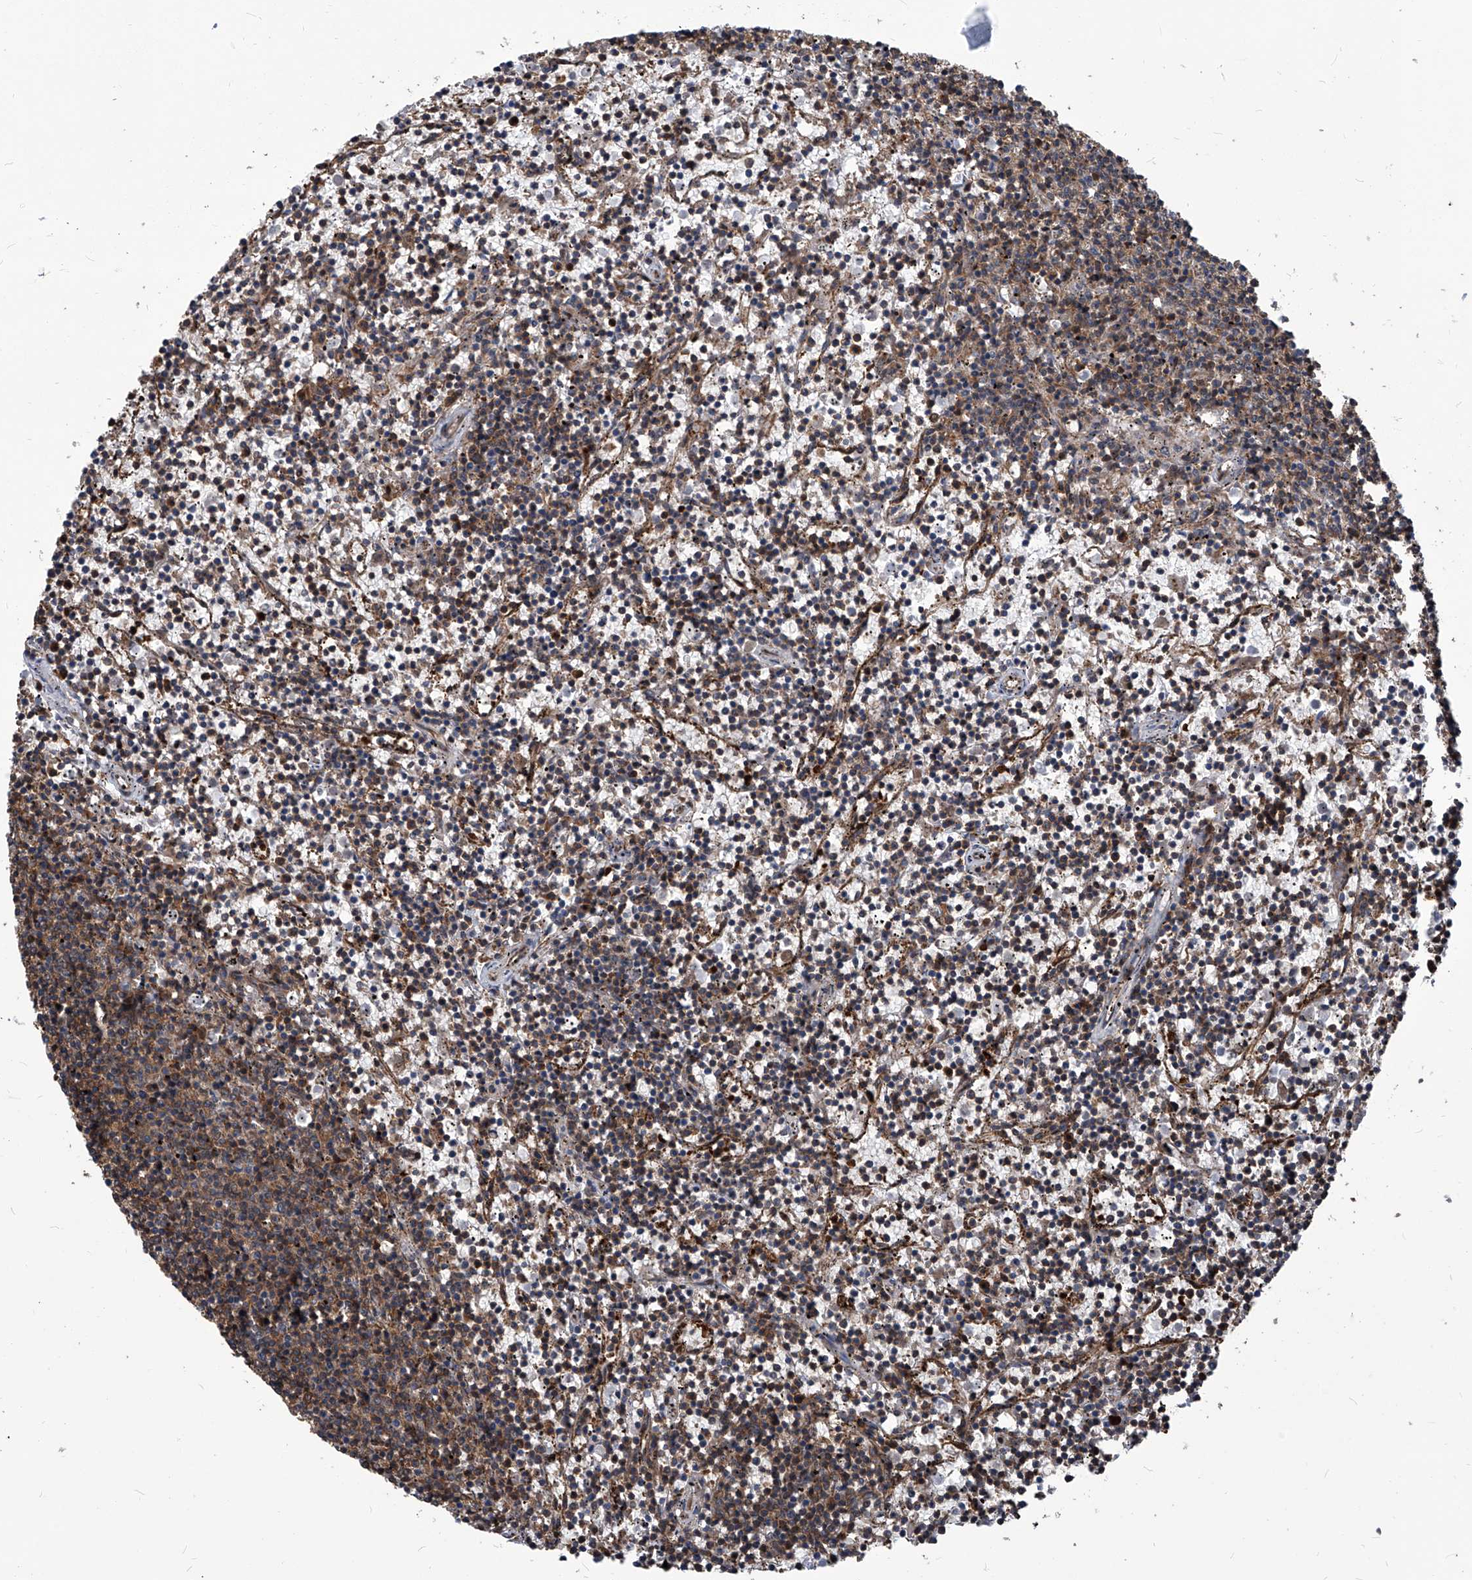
{"staining": {"intensity": "weak", "quantity": "<25%", "location": "cytoplasmic/membranous"}, "tissue": "lymphoma", "cell_type": "Tumor cells", "image_type": "cancer", "snomed": [{"axis": "morphology", "description": "Malignant lymphoma, non-Hodgkin's type, Low grade"}, {"axis": "topography", "description": "Spleen"}], "caption": "Malignant lymphoma, non-Hodgkin's type (low-grade) stained for a protein using IHC exhibits no staining tumor cells.", "gene": "PSMB1", "patient": {"sex": "female", "age": 50}}